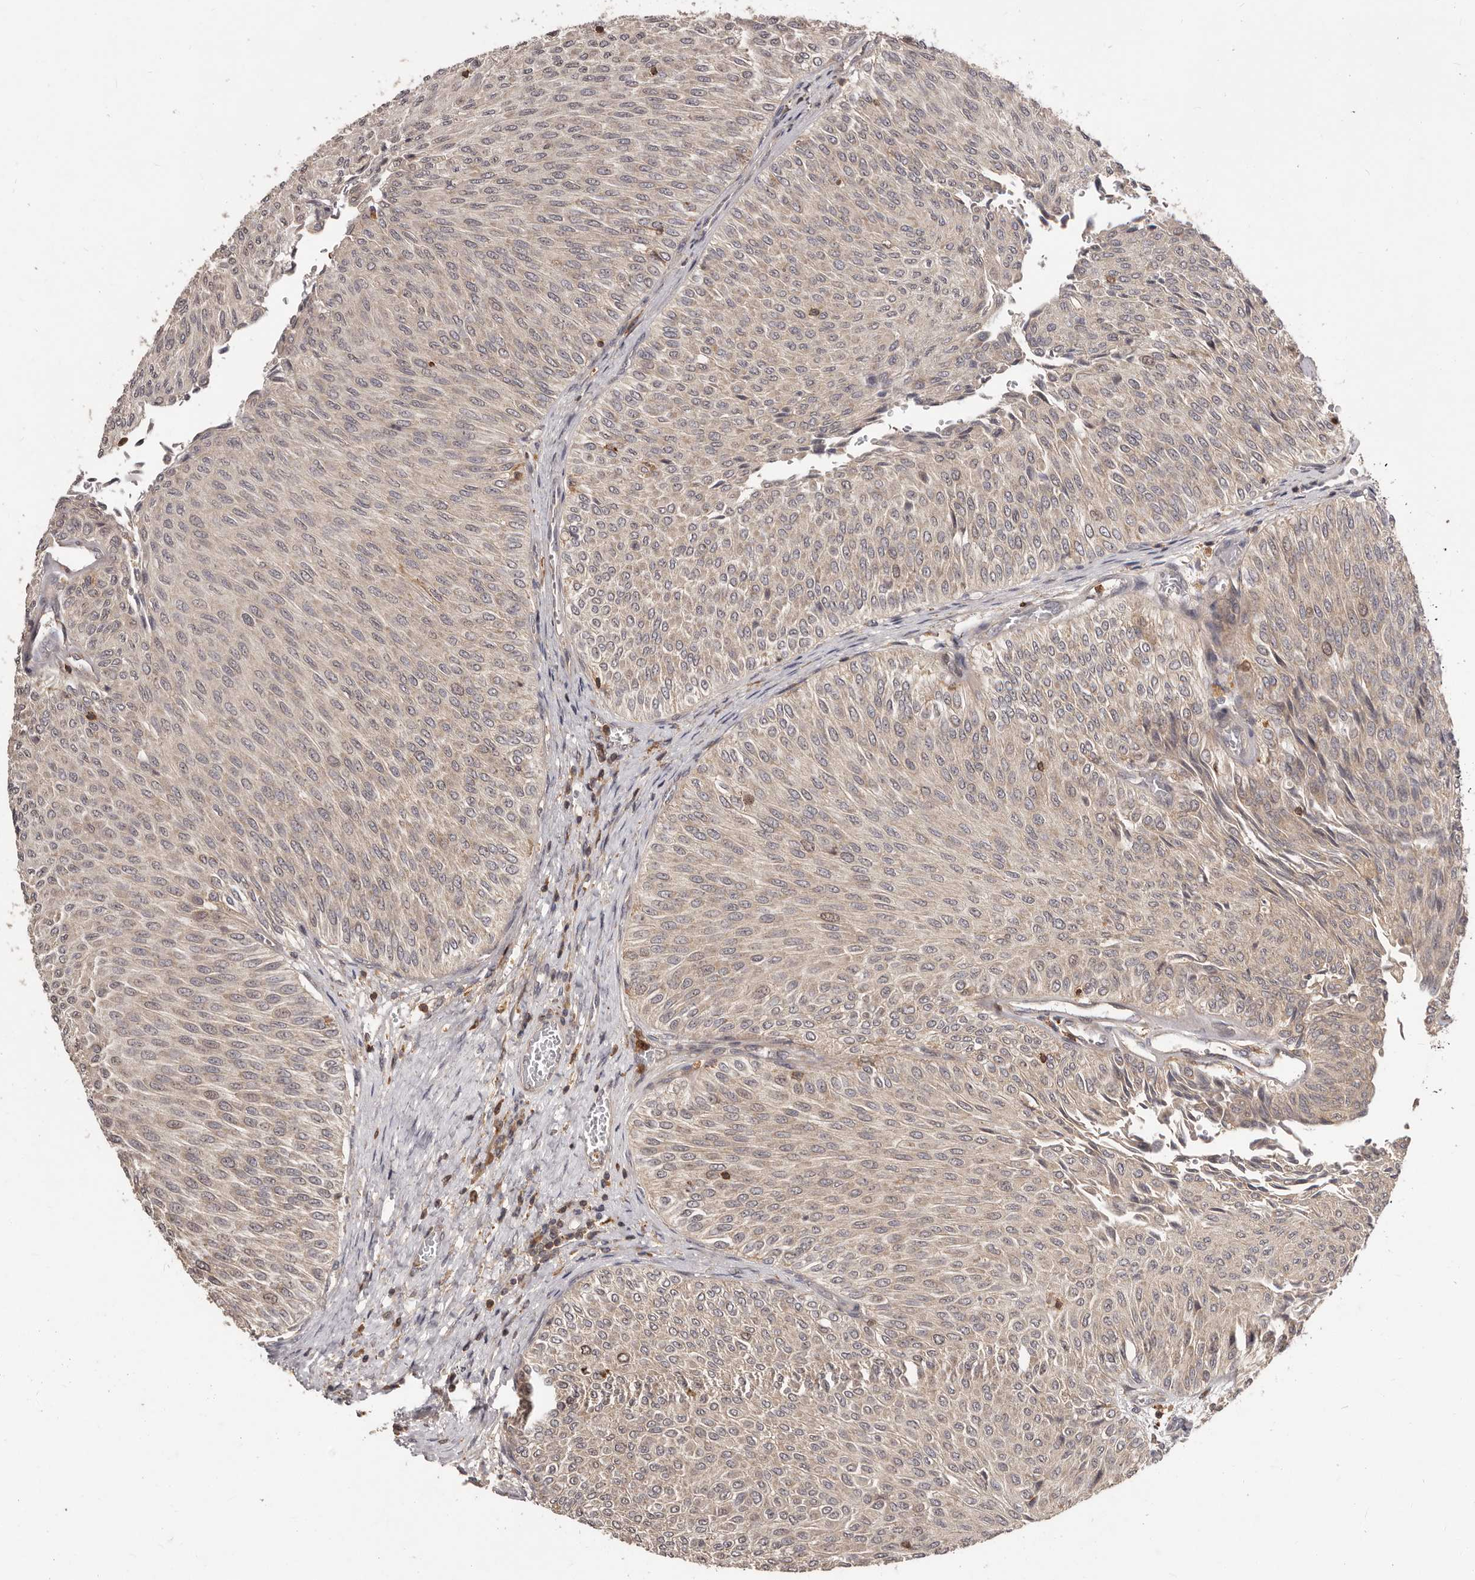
{"staining": {"intensity": "weak", "quantity": "25%-75%", "location": "cytoplasmic/membranous"}, "tissue": "urothelial cancer", "cell_type": "Tumor cells", "image_type": "cancer", "snomed": [{"axis": "morphology", "description": "Urothelial carcinoma, Low grade"}, {"axis": "topography", "description": "Urinary bladder"}], "caption": "Immunohistochemical staining of urothelial cancer displays low levels of weak cytoplasmic/membranous staining in about 25%-75% of tumor cells.", "gene": "RNF187", "patient": {"sex": "male", "age": 78}}